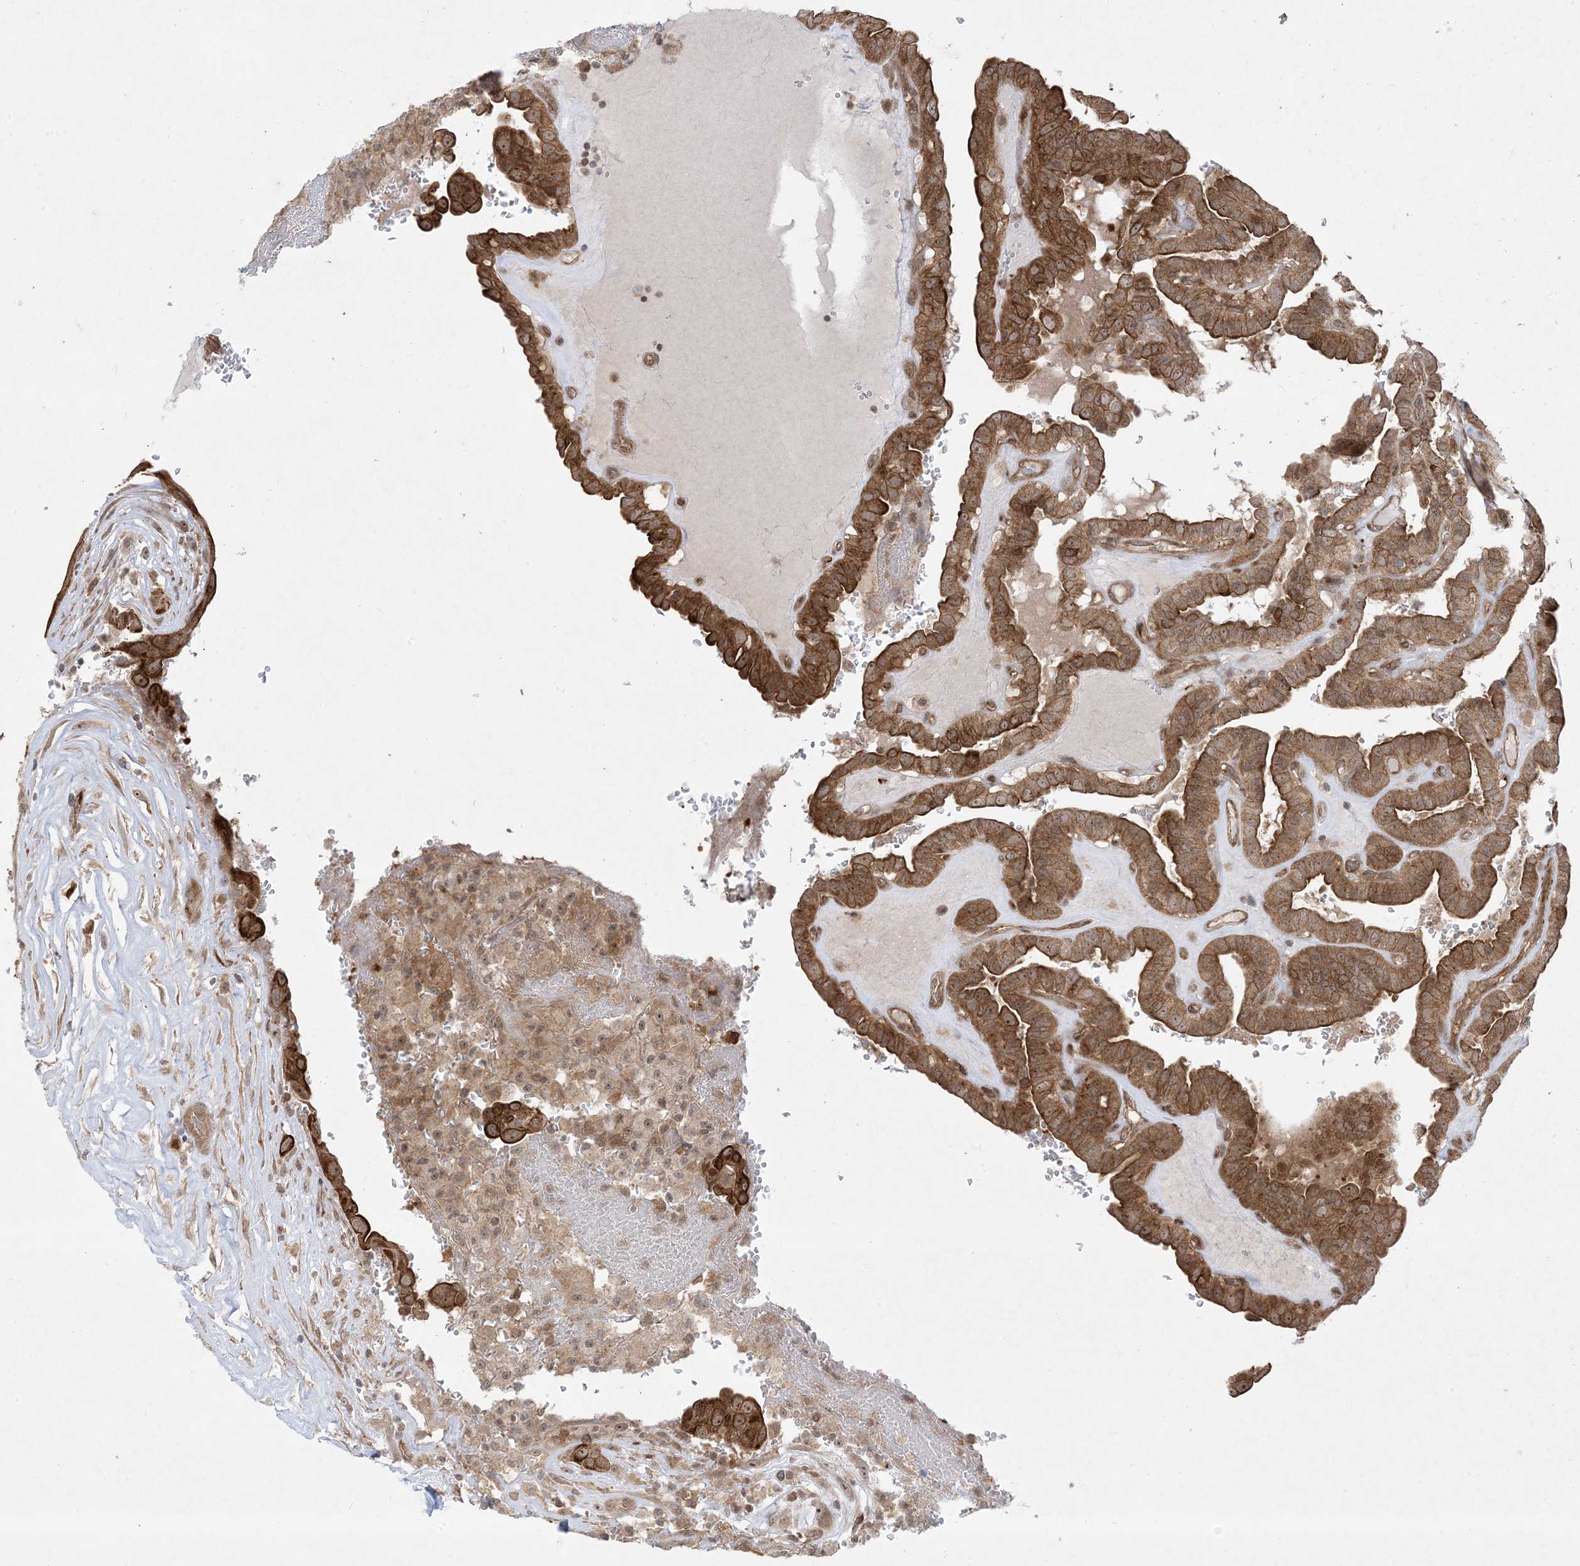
{"staining": {"intensity": "strong", "quantity": ">75%", "location": "cytoplasmic/membranous,nuclear"}, "tissue": "thyroid cancer", "cell_type": "Tumor cells", "image_type": "cancer", "snomed": [{"axis": "morphology", "description": "Papillary adenocarcinoma, NOS"}, {"axis": "topography", "description": "Thyroid gland"}], "caption": "IHC micrograph of papillary adenocarcinoma (thyroid) stained for a protein (brown), which exhibits high levels of strong cytoplasmic/membranous and nuclear expression in about >75% of tumor cells.", "gene": "SOGA3", "patient": {"sex": "male", "age": 77}}